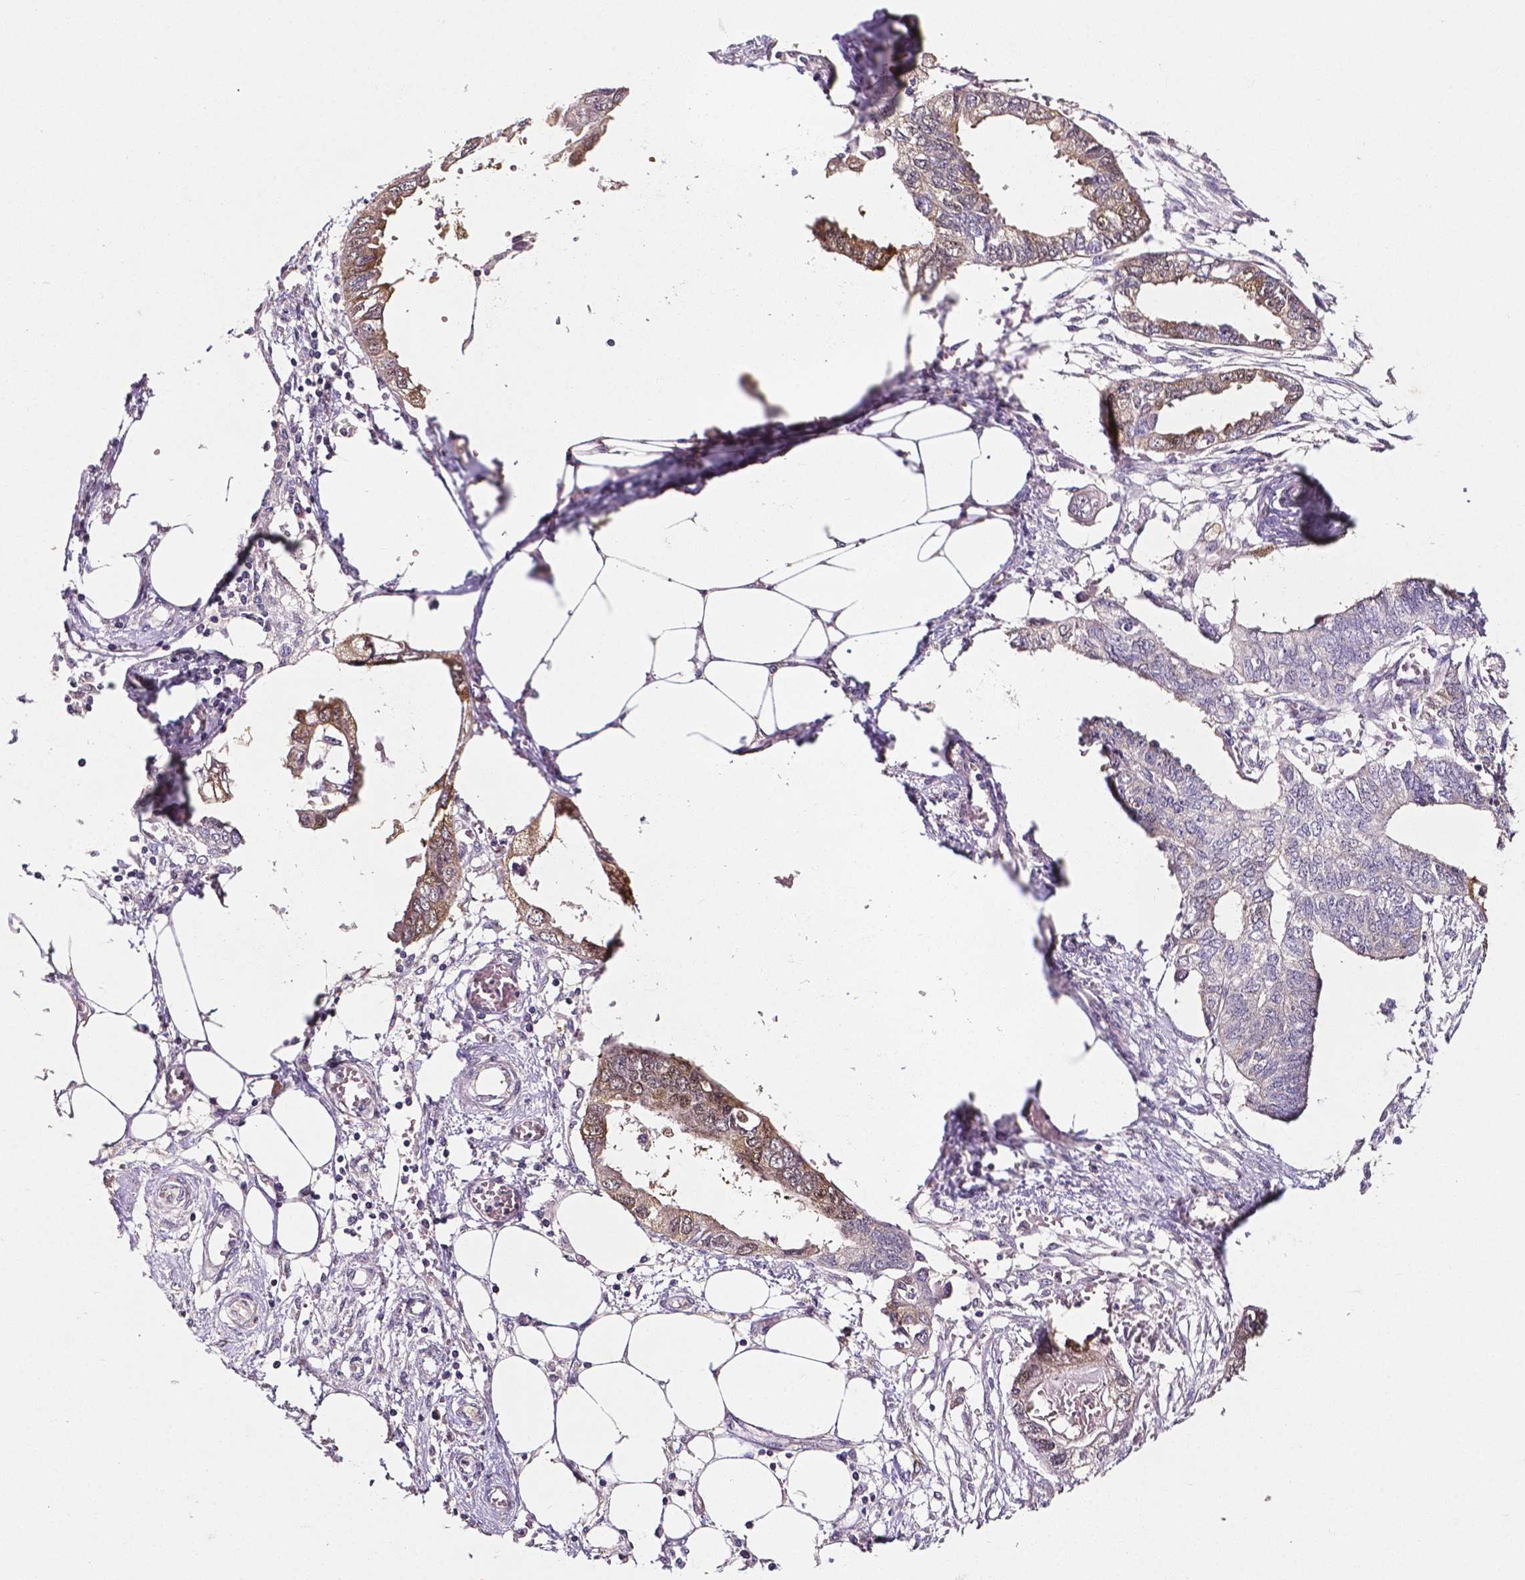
{"staining": {"intensity": "negative", "quantity": "none", "location": "none"}, "tissue": "endometrial cancer", "cell_type": "Tumor cells", "image_type": "cancer", "snomed": [{"axis": "morphology", "description": "Adenocarcinoma, NOS"}, {"axis": "morphology", "description": "Adenocarcinoma, metastatic, NOS"}, {"axis": "topography", "description": "Adipose tissue"}, {"axis": "topography", "description": "Endometrium"}], "caption": "Tumor cells are negative for brown protein staining in endometrial cancer. The staining was performed using DAB (3,3'-diaminobenzidine) to visualize the protein expression in brown, while the nuclei were stained in blue with hematoxylin (Magnification: 20x).", "gene": "PSAT1", "patient": {"sex": "female", "age": 67}}